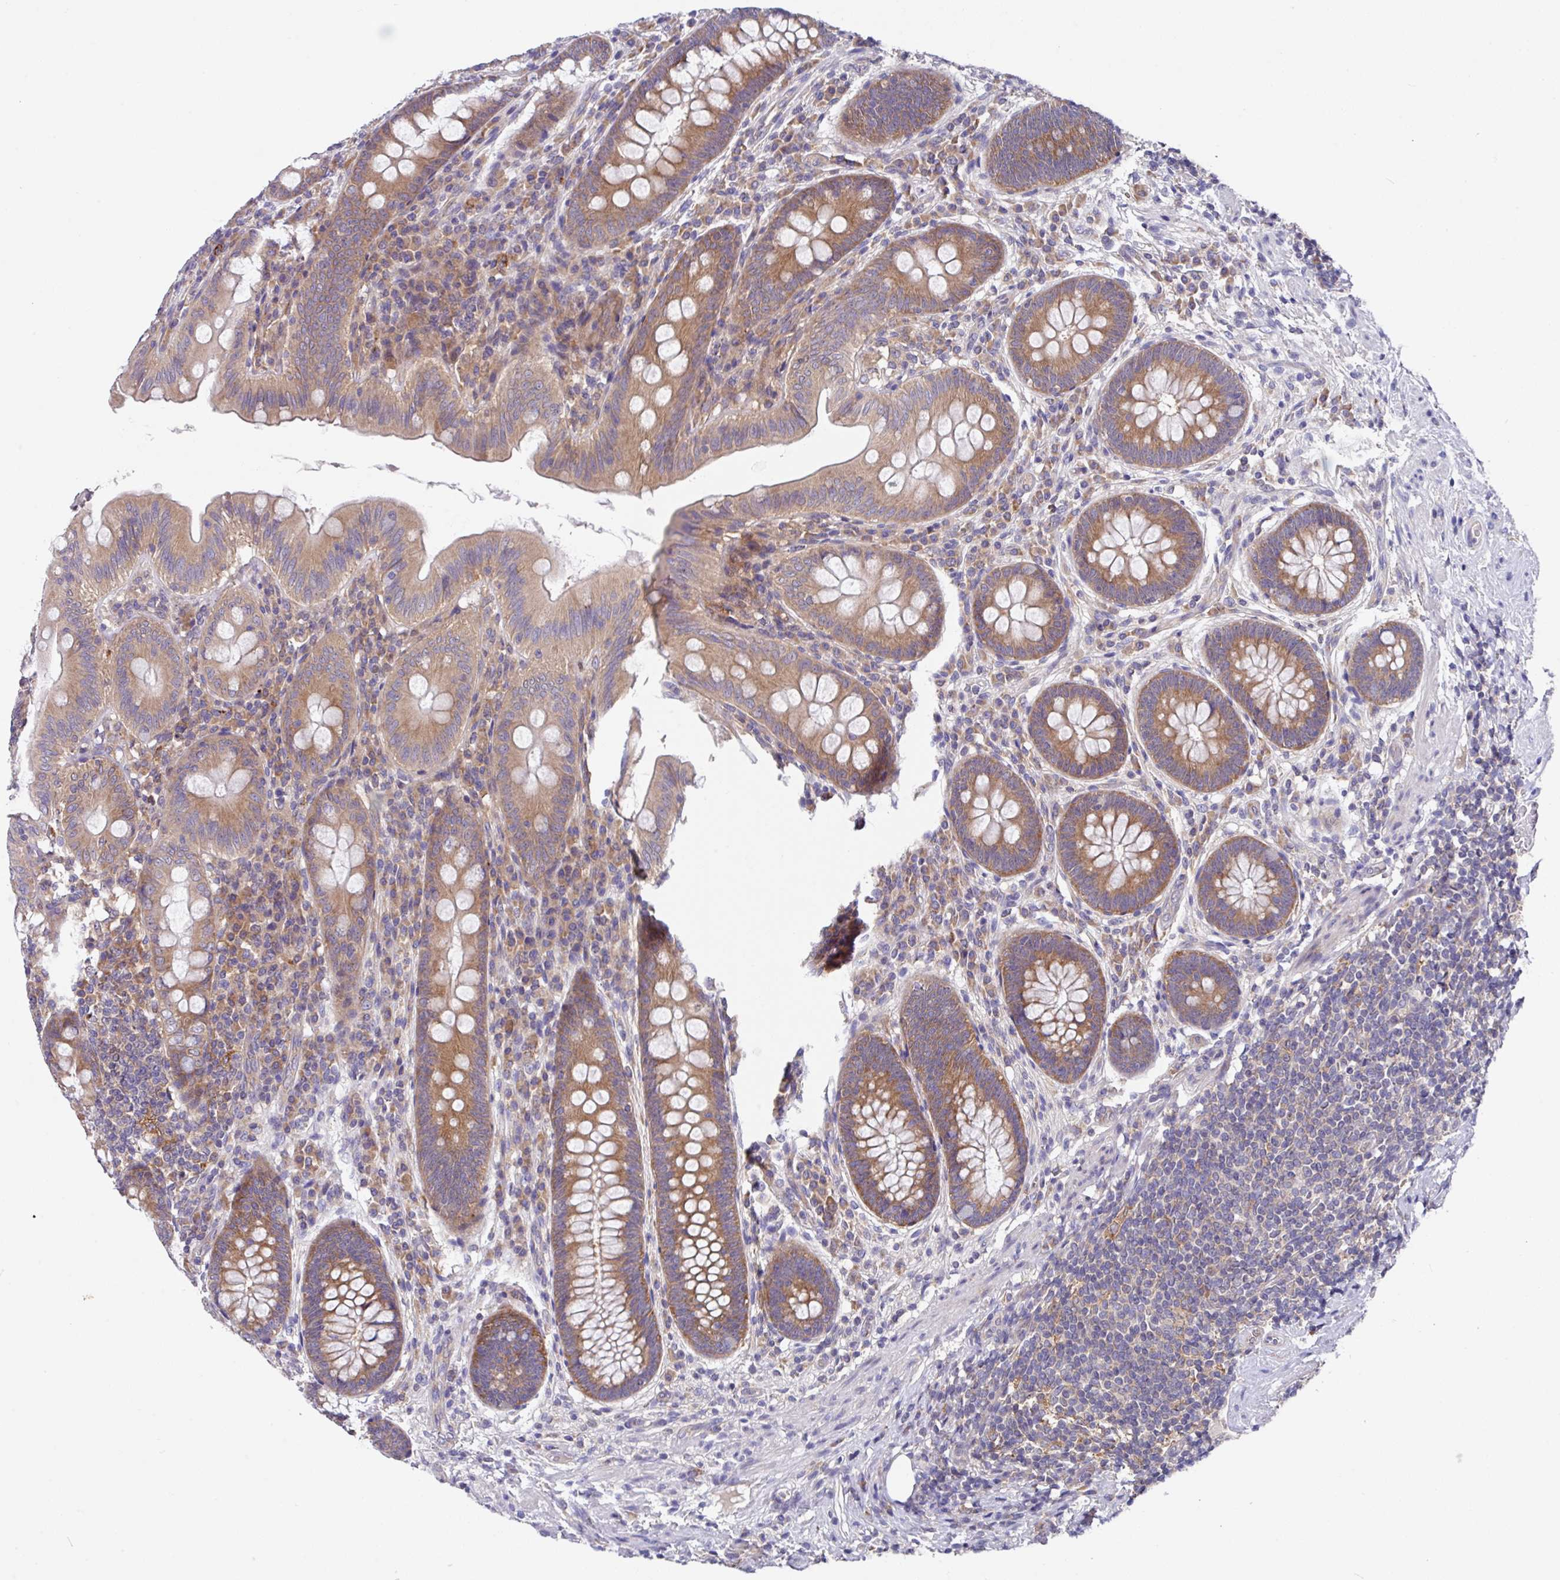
{"staining": {"intensity": "moderate", "quantity": ">75%", "location": "cytoplasmic/membranous"}, "tissue": "appendix", "cell_type": "Glandular cells", "image_type": "normal", "snomed": [{"axis": "morphology", "description": "Normal tissue, NOS"}, {"axis": "topography", "description": "Appendix"}], "caption": "Benign appendix was stained to show a protein in brown. There is medium levels of moderate cytoplasmic/membranous expression in about >75% of glandular cells. The protein of interest is shown in brown color, while the nuclei are stained blue.", "gene": "EIF4B", "patient": {"sex": "male", "age": 71}}